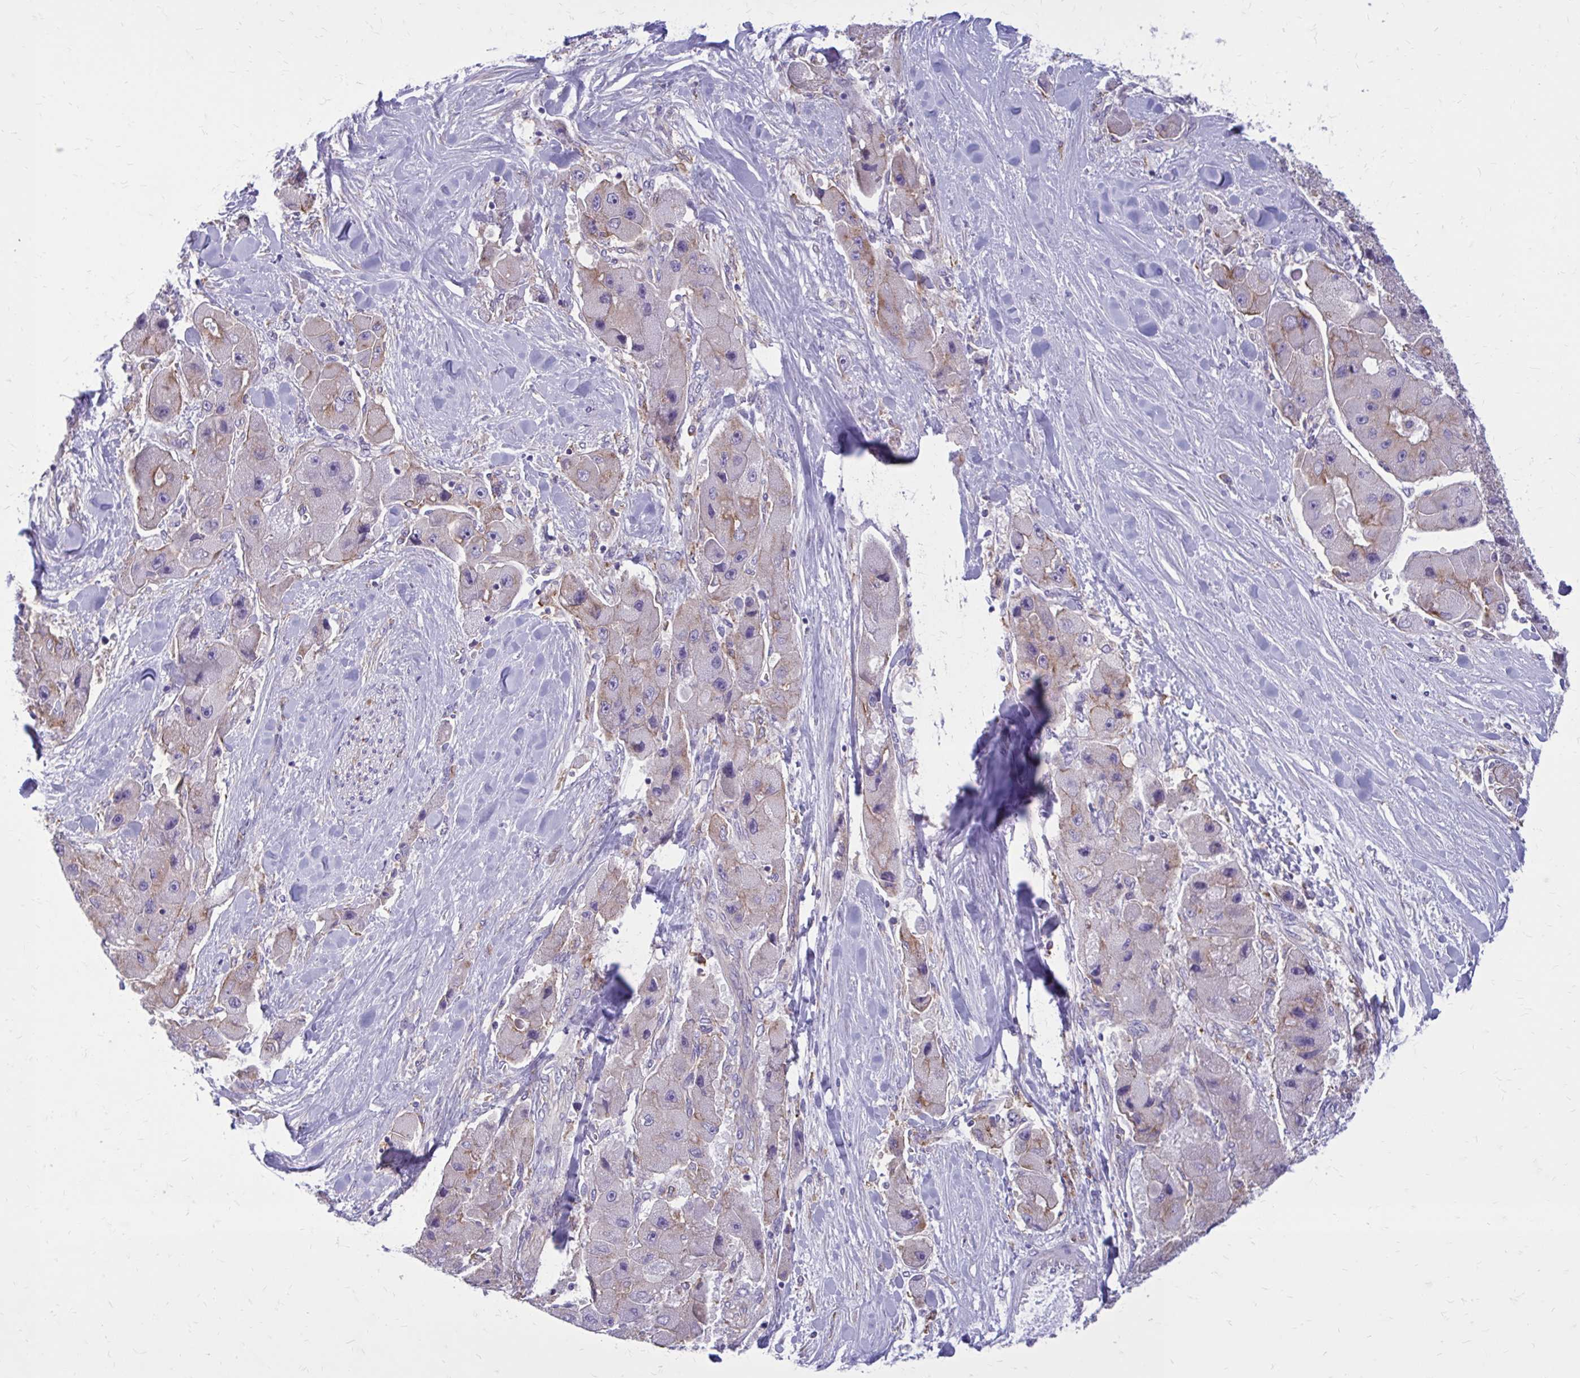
{"staining": {"intensity": "weak", "quantity": "<25%", "location": "cytoplasmic/membranous"}, "tissue": "liver cancer", "cell_type": "Tumor cells", "image_type": "cancer", "snomed": [{"axis": "morphology", "description": "Carcinoma, Hepatocellular, NOS"}, {"axis": "topography", "description": "Liver"}], "caption": "The histopathology image demonstrates no significant positivity in tumor cells of hepatocellular carcinoma (liver).", "gene": "CLTA", "patient": {"sex": "male", "age": 24}}